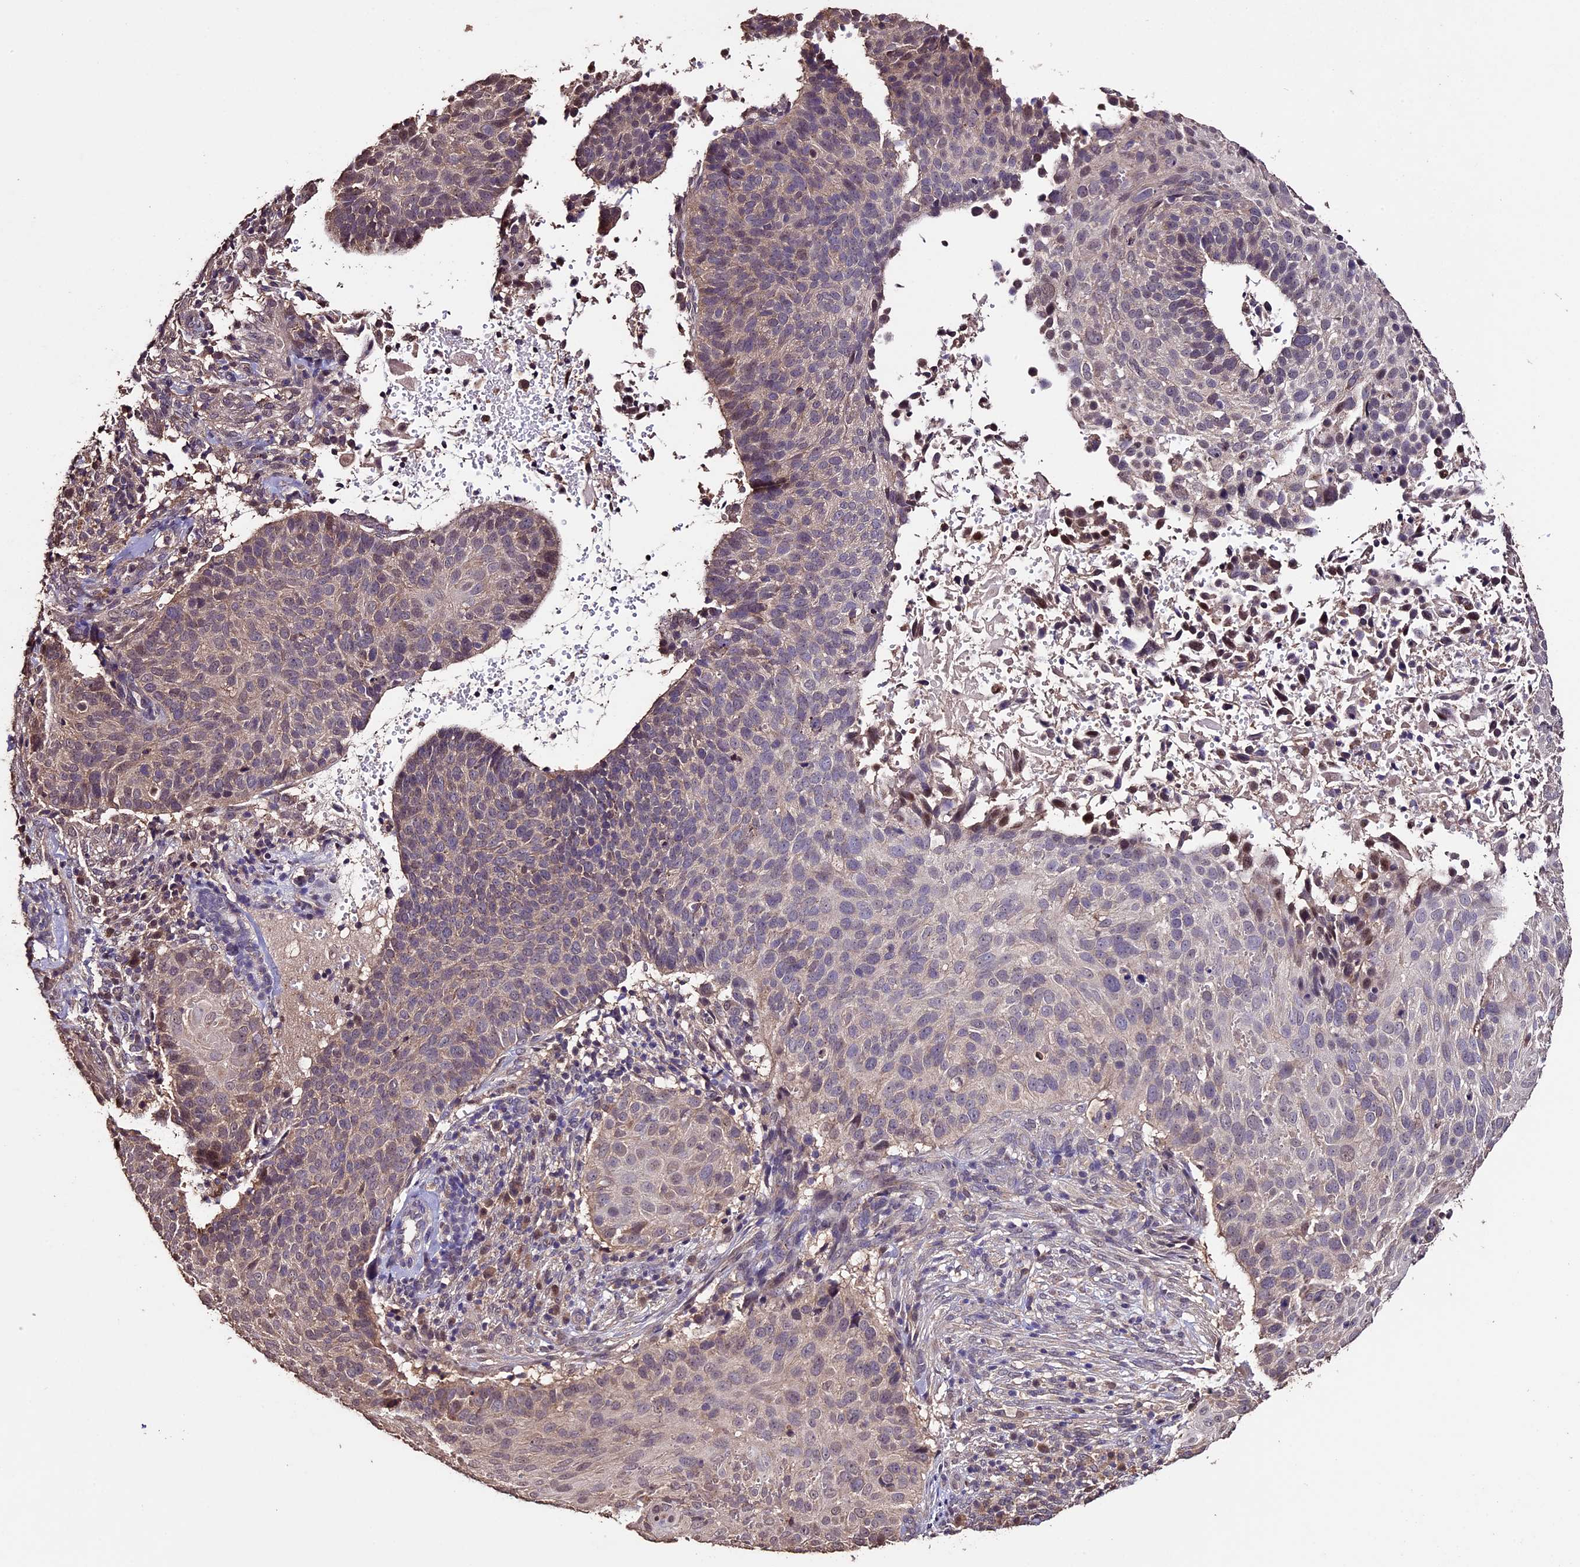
{"staining": {"intensity": "weak", "quantity": "<25%", "location": "cytoplasmic/membranous"}, "tissue": "cervical cancer", "cell_type": "Tumor cells", "image_type": "cancer", "snomed": [{"axis": "morphology", "description": "Squamous cell carcinoma, NOS"}, {"axis": "topography", "description": "Cervix"}], "caption": "Micrograph shows no significant protein staining in tumor cells of cervical squamous cell carcinoma. (Stains: DAB immunohistochemistry with hematoxylin counter stain, Microscopy: brightfield microscopy at high magnification).", "gene": "DIS3L", "patient": {"sex": "female", "age": 74}}